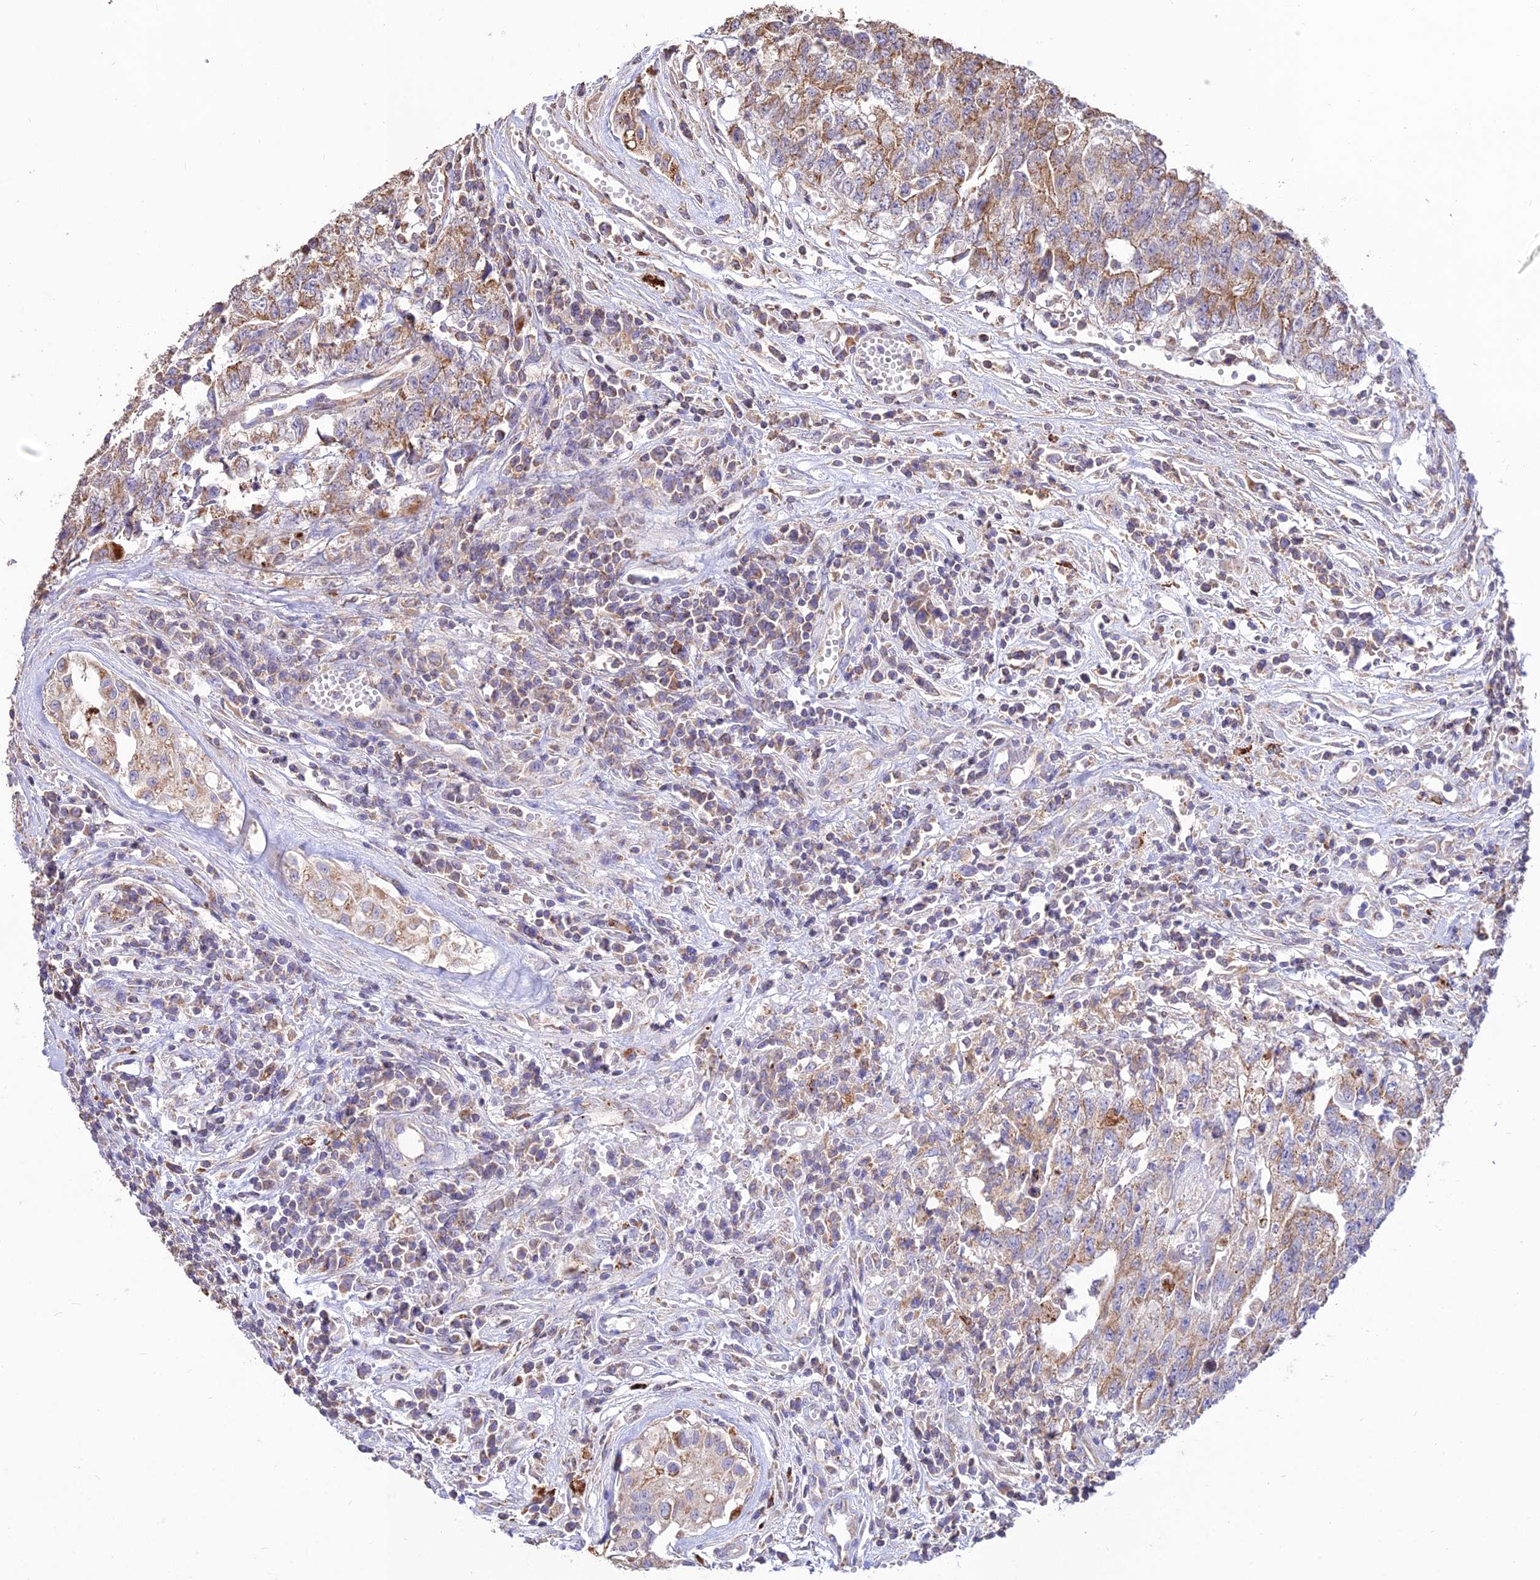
{"staining": {"intensity": "moderate", "quantity": "25%-75%", "location": "cytoplasmic/membranous"}, "tissue": "testis cancer", "cell_type": "Tumor cells", "image_type": "cancer", "snomed": [{"axis": "morphology", "description": "Carcinoma, Embryonal, NOS"}, {"axis": "topography", "description": "Testis"}], "caption": "An IHC image of neoplastic tissue is shown. Protein staining in brown shows moderate cytoplasmic/membranous positivity in testis cancer within tumor cells.", "gene": "PNLIPRP3", "patient": {"sex": "male", "age": 34}}